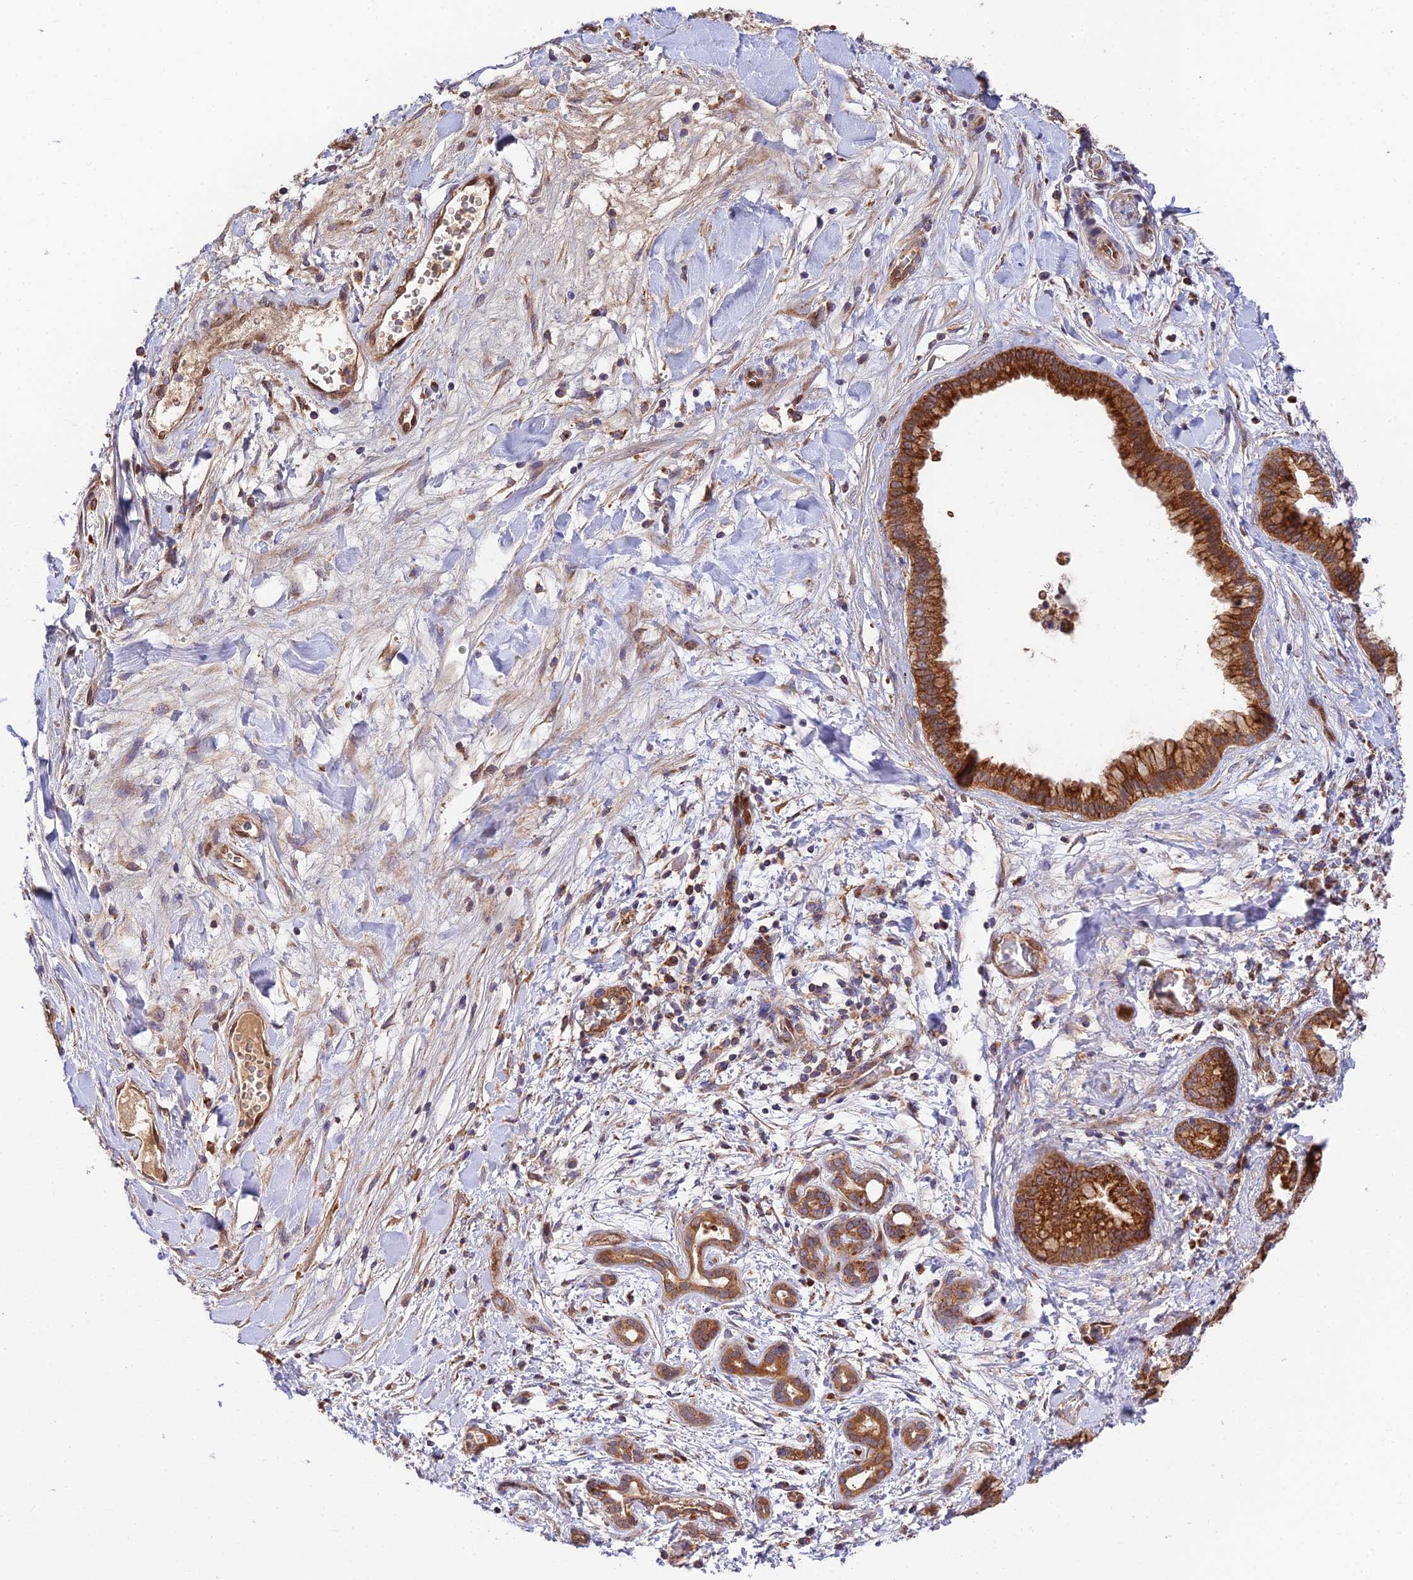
{"staining": {"intensity": "strong", "quantity": ">75%", "location": "cytoplasmic/membranous"}, "tissue": "pancreatic cancer", "cell_type": "Tumor cells", "image_type": "cancer", "snomed": [{"axis": "morphology", "description": "Adenocarcinoma, NOS"}, {"axis": "topography", "description": "Pancreas"}], "caption": "Tumor cells reveal strong cytoplasmic/membranous expression in approximately >75% of cells in pancreatic cancer.", "gene": "PODNL1", "patient": {"sex": "female", "age": 78}}